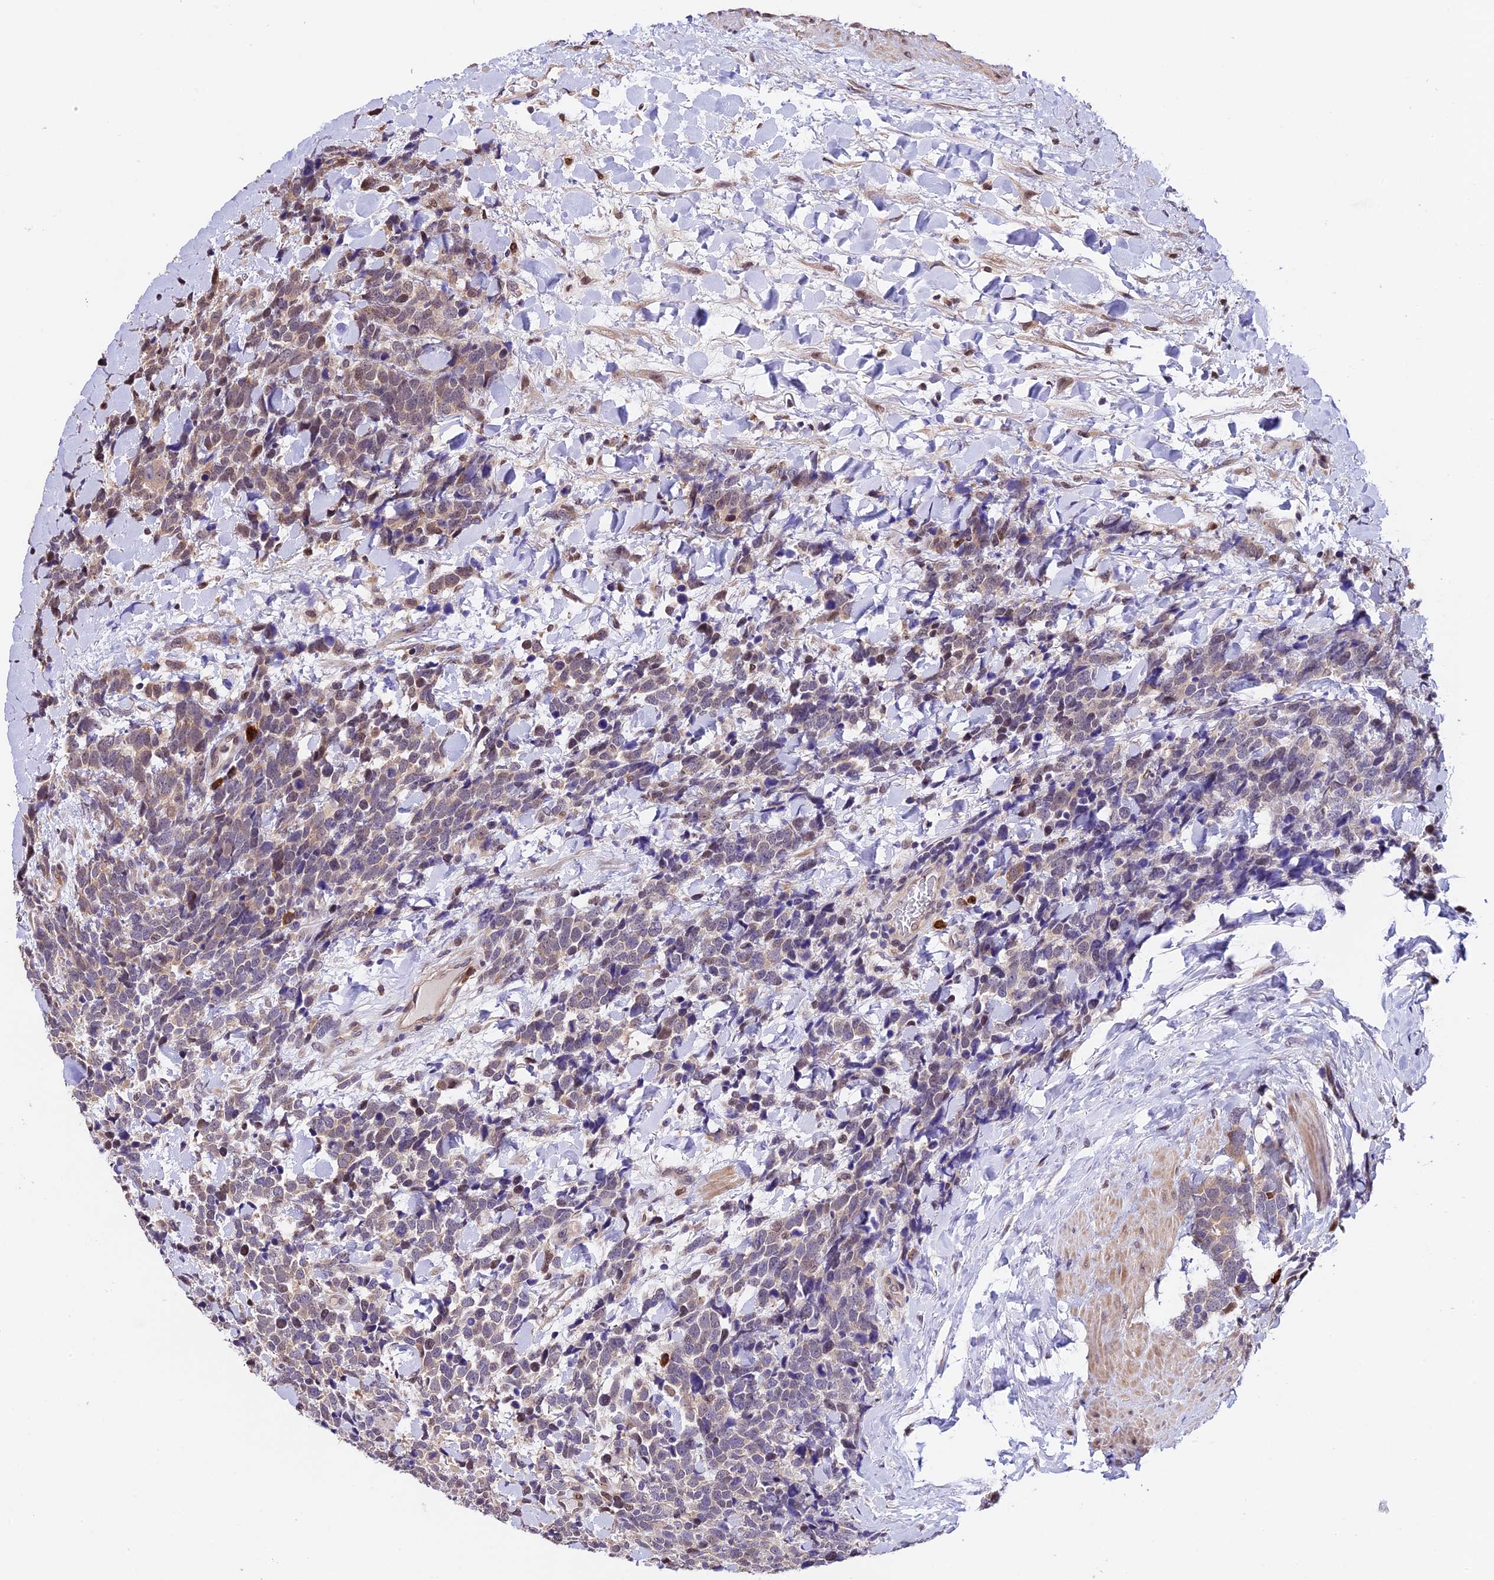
{"staining": {"intensity": "weak", "quantity": "25%-75%", "location": "cytoplasmic/membranous"}, "tissue": "urothelial cancer", "cell_type": "Tumor cells", "image_type": "cancer", "snomed": [{"axis": "morphology", "description": "Urothelial carcinoma, High grade"}, {"axis": "topography", "description": "Urinary bladder"}], "caption": "A brown stain highlights weak cytoplasmic/membranous positivity of a protein in high-grade urothelial carcinoma tumor cells.", "gene": "HERPUD1", "patient": {"sex": "female", "age": 82}}